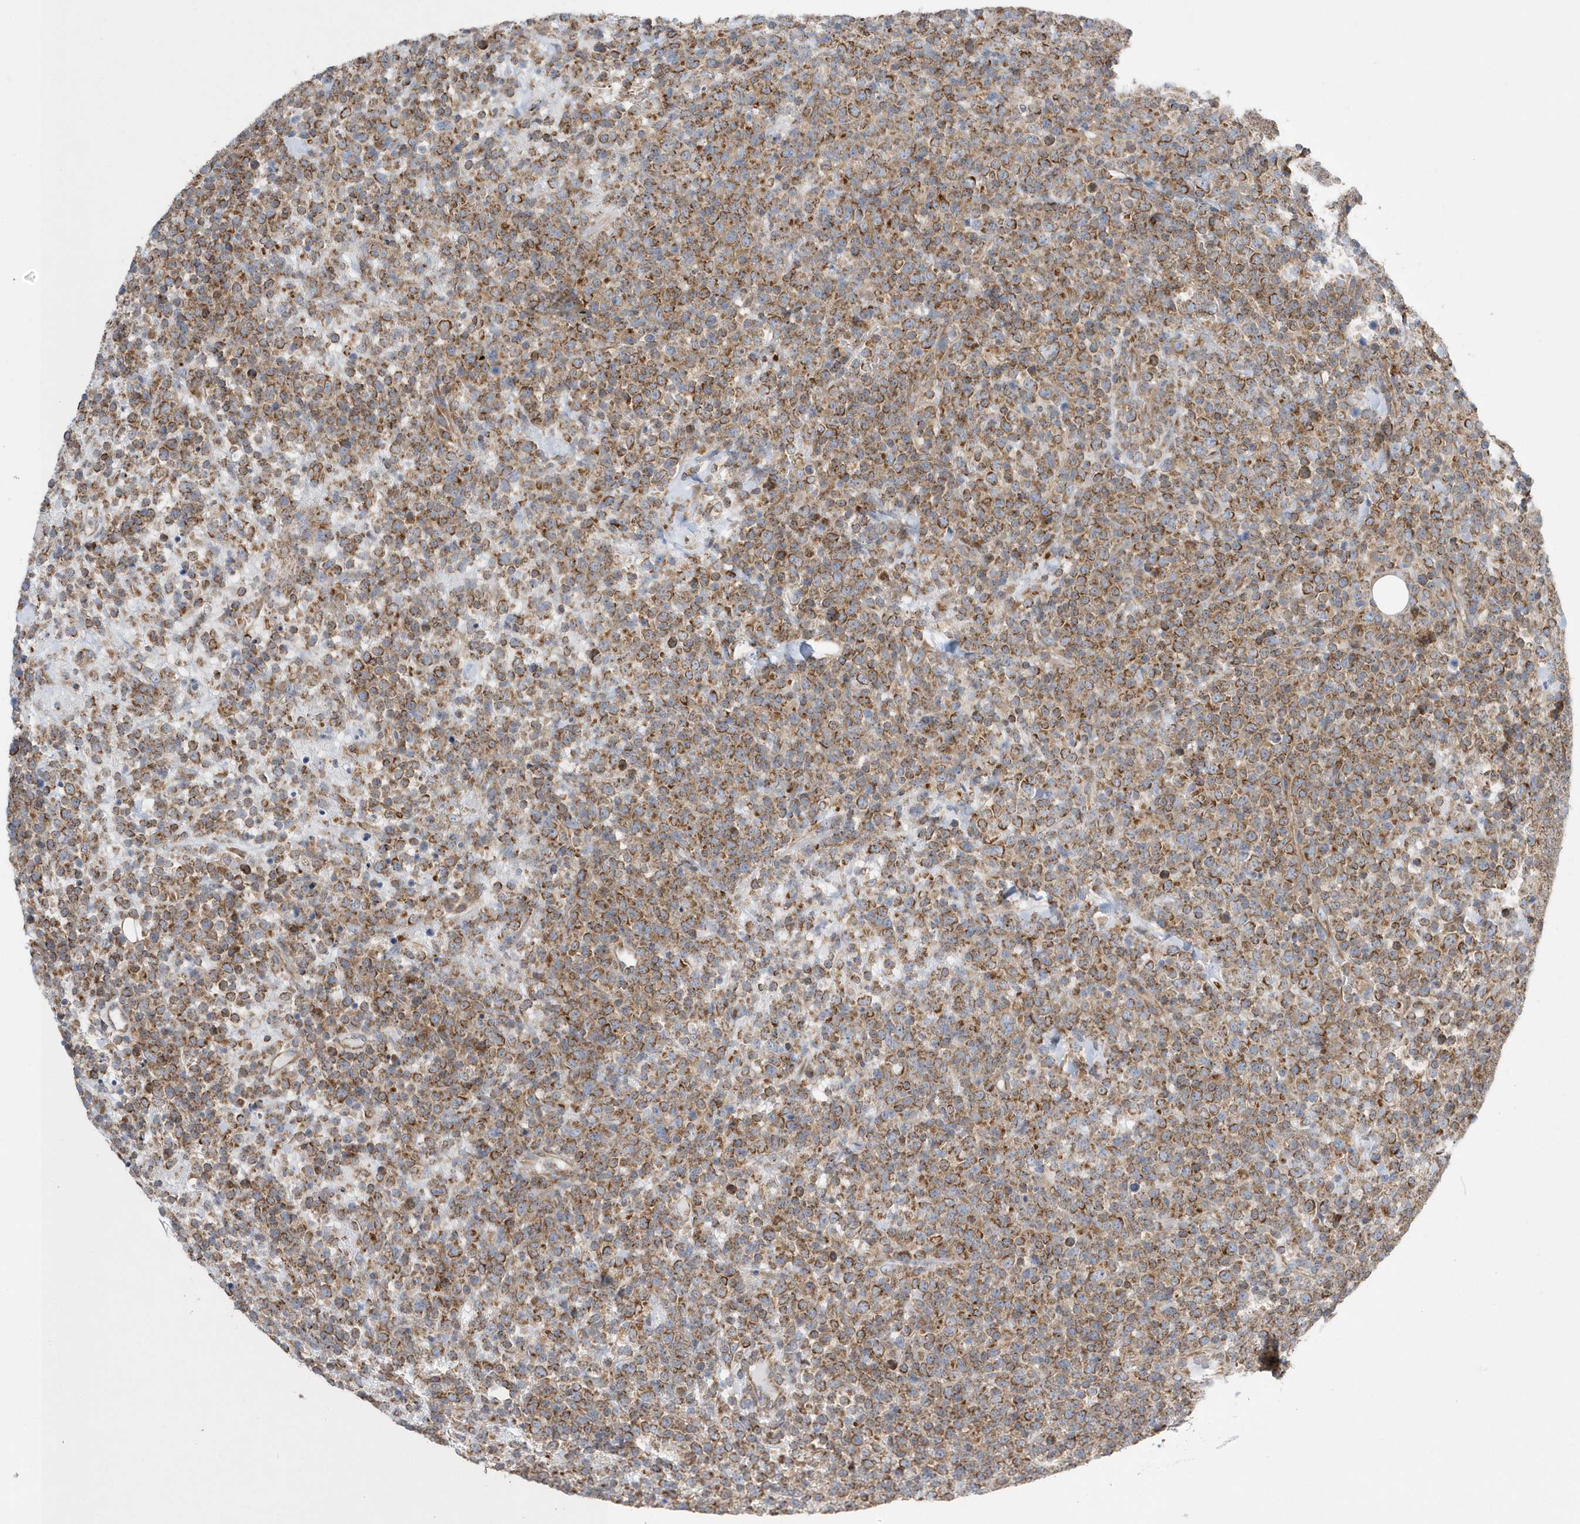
{"staining": {"intensity": "strong", "quantity": ">75%", "location": "cytoplasmic/membranous"}, "tissue": "lymphoma", "cell_type": "Tumor cells", "image_type": "cancer", "snomed": [{"axis": "morphology", "description": "Malignant lymphoma, non-Hodgkin's type, High grade"}, {"axis": "topography", "description": "Colon"}], "caption": "DAB (3,3'-diaminobenzidine) immunohistochemical staining of human high-grade malignant lymphoma, non-Hodgkin's type displays strong cytoplasmic/membranous protein staining in approximately >75% of tumor cells.", "gene": "SPATA5", "patient": {"sex": "female", "age": 53}}